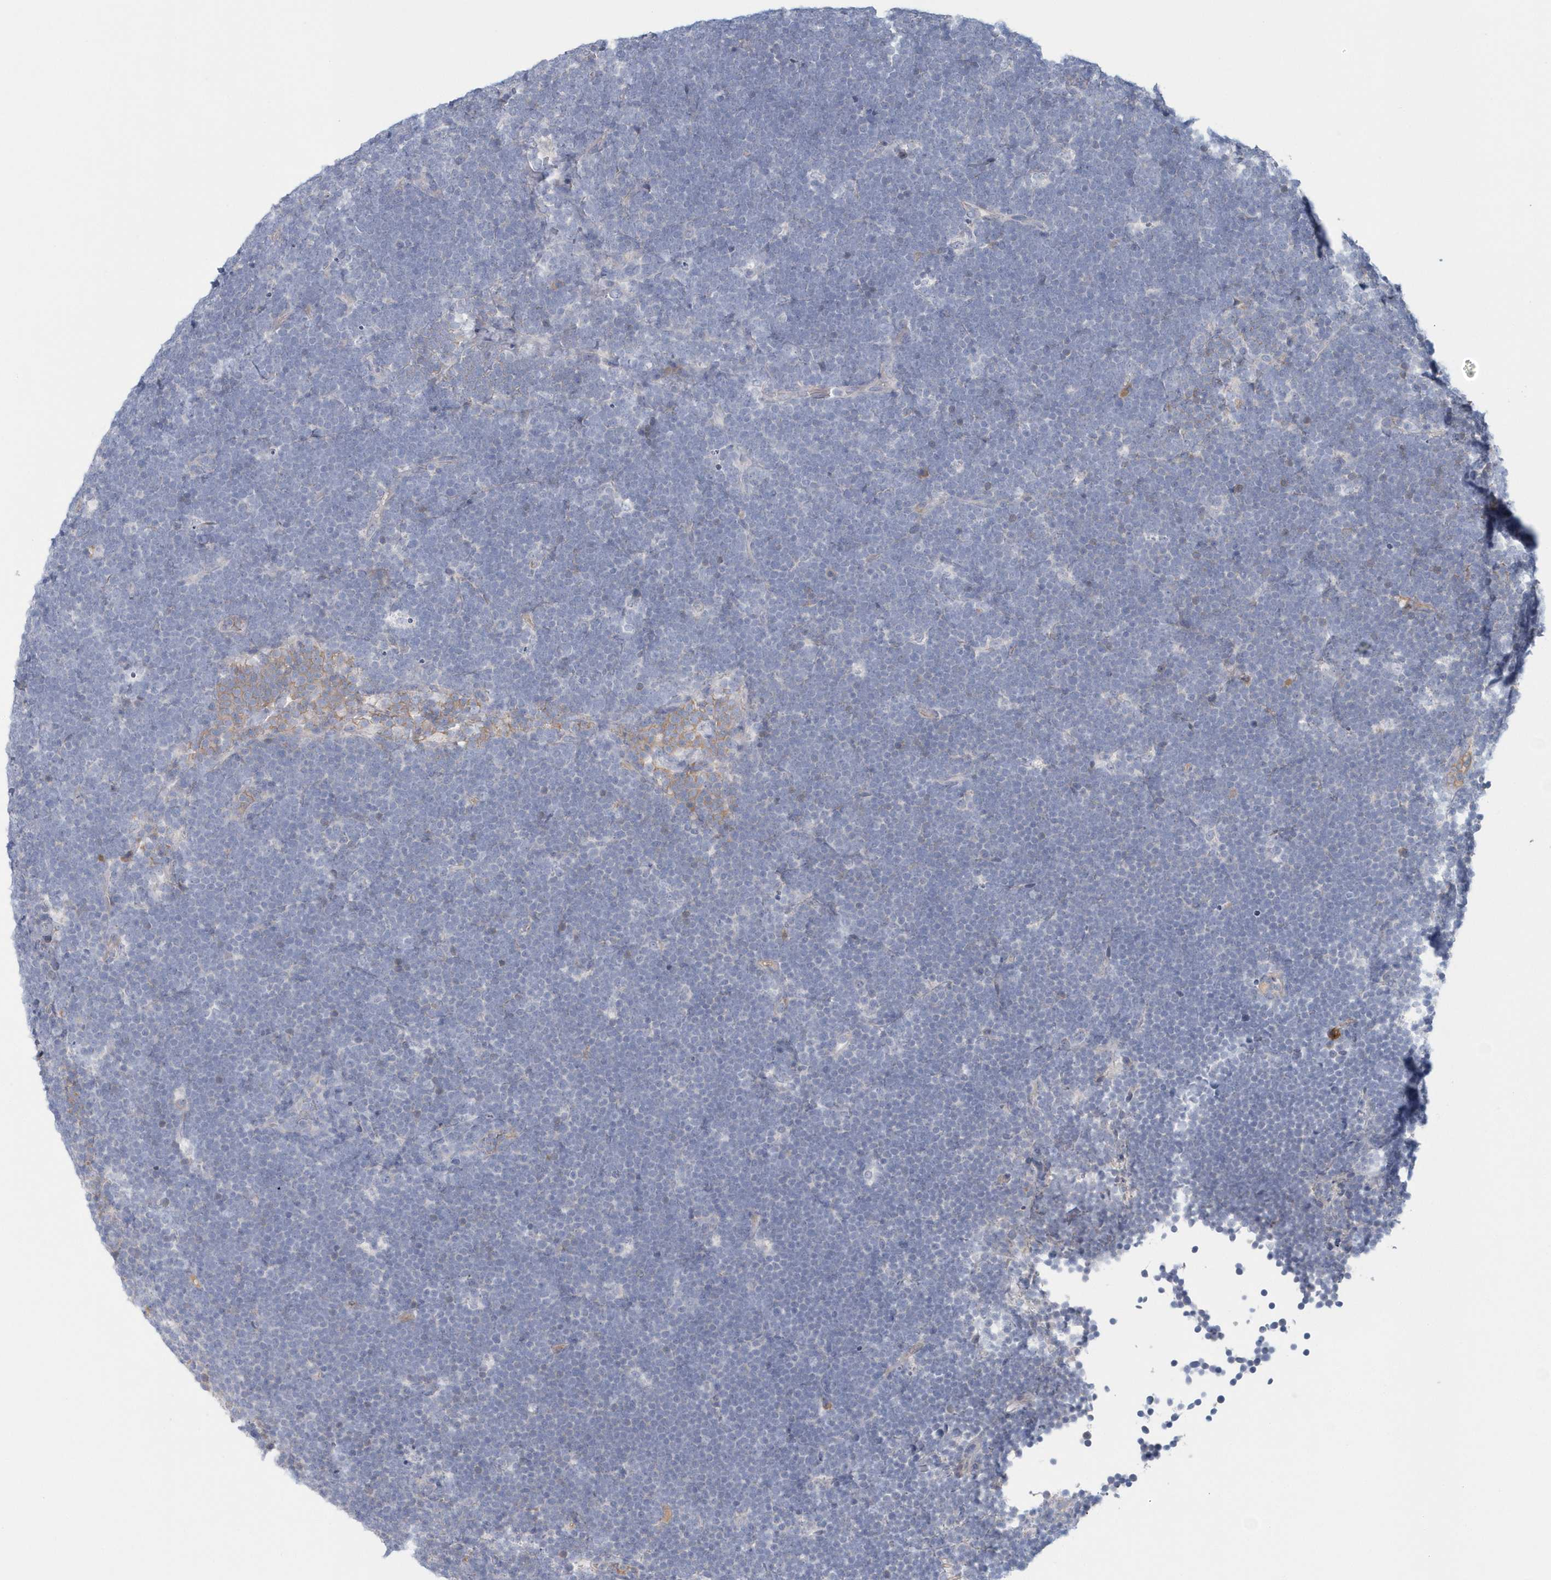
{"staining": {"intensity": "negative", "quantity": "none", "location": "none"}, "tissue": "lymphoma", "cell_type": "Tumor cells", "image_type": "cancer", "snomed": [{"axis": "morphology", "description": "Malignant lymphoma, non-Hodgkin's type, High grade"}, {"axis": "topography", "description": "Lymph node"}], "caption": "This image is of high-grade malignant lymphoma, non-Hodgkin's type stained with immunohistochemistry to label a protein in brown with the nuclei are counter-stained blue. There is no expression in tumor cells. Nuclei are stained in blue.", "gene": "SPATA18", "patient": {"sex": "male", "age": 13}}